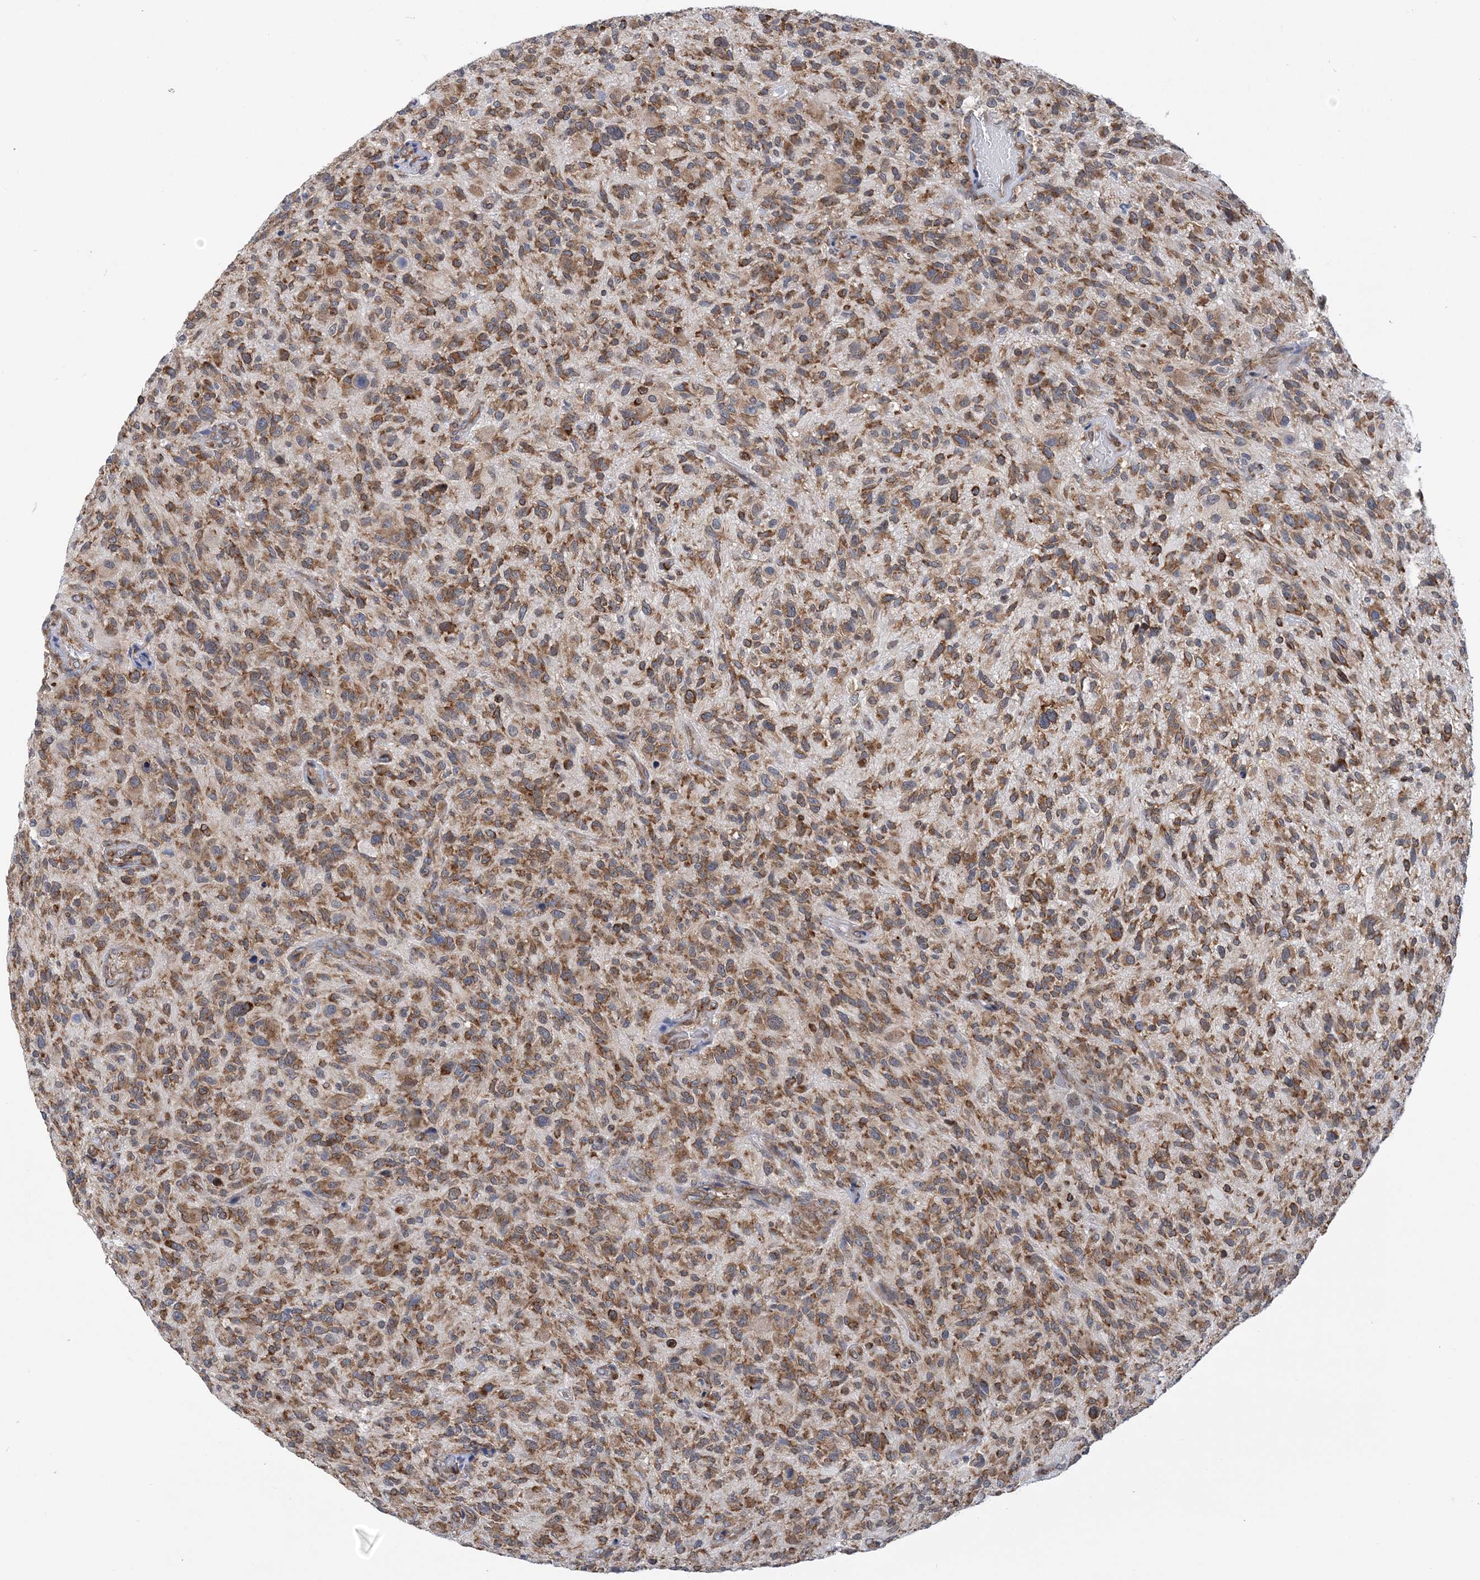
{"staining": {"intensity": "moderate", "quantity": ">75%", "location": "cytoplasmic/membranous"}, "tissue": "glioma", "cell_type": "Tumor cells", "image_type": "cancer", "snomed": [{"axis": "morphology", "description": "Glioma, malignant, High grade"}, {"axis": "topography", "description": "Brain"}], "caption": "Human glioma stained with a brown dye displays moderate cytoplasmic/membranous positive positivity in about >75% of tumor cells.", "gene": "PHF1", "patient": {"sex": "male", "age": 47}}